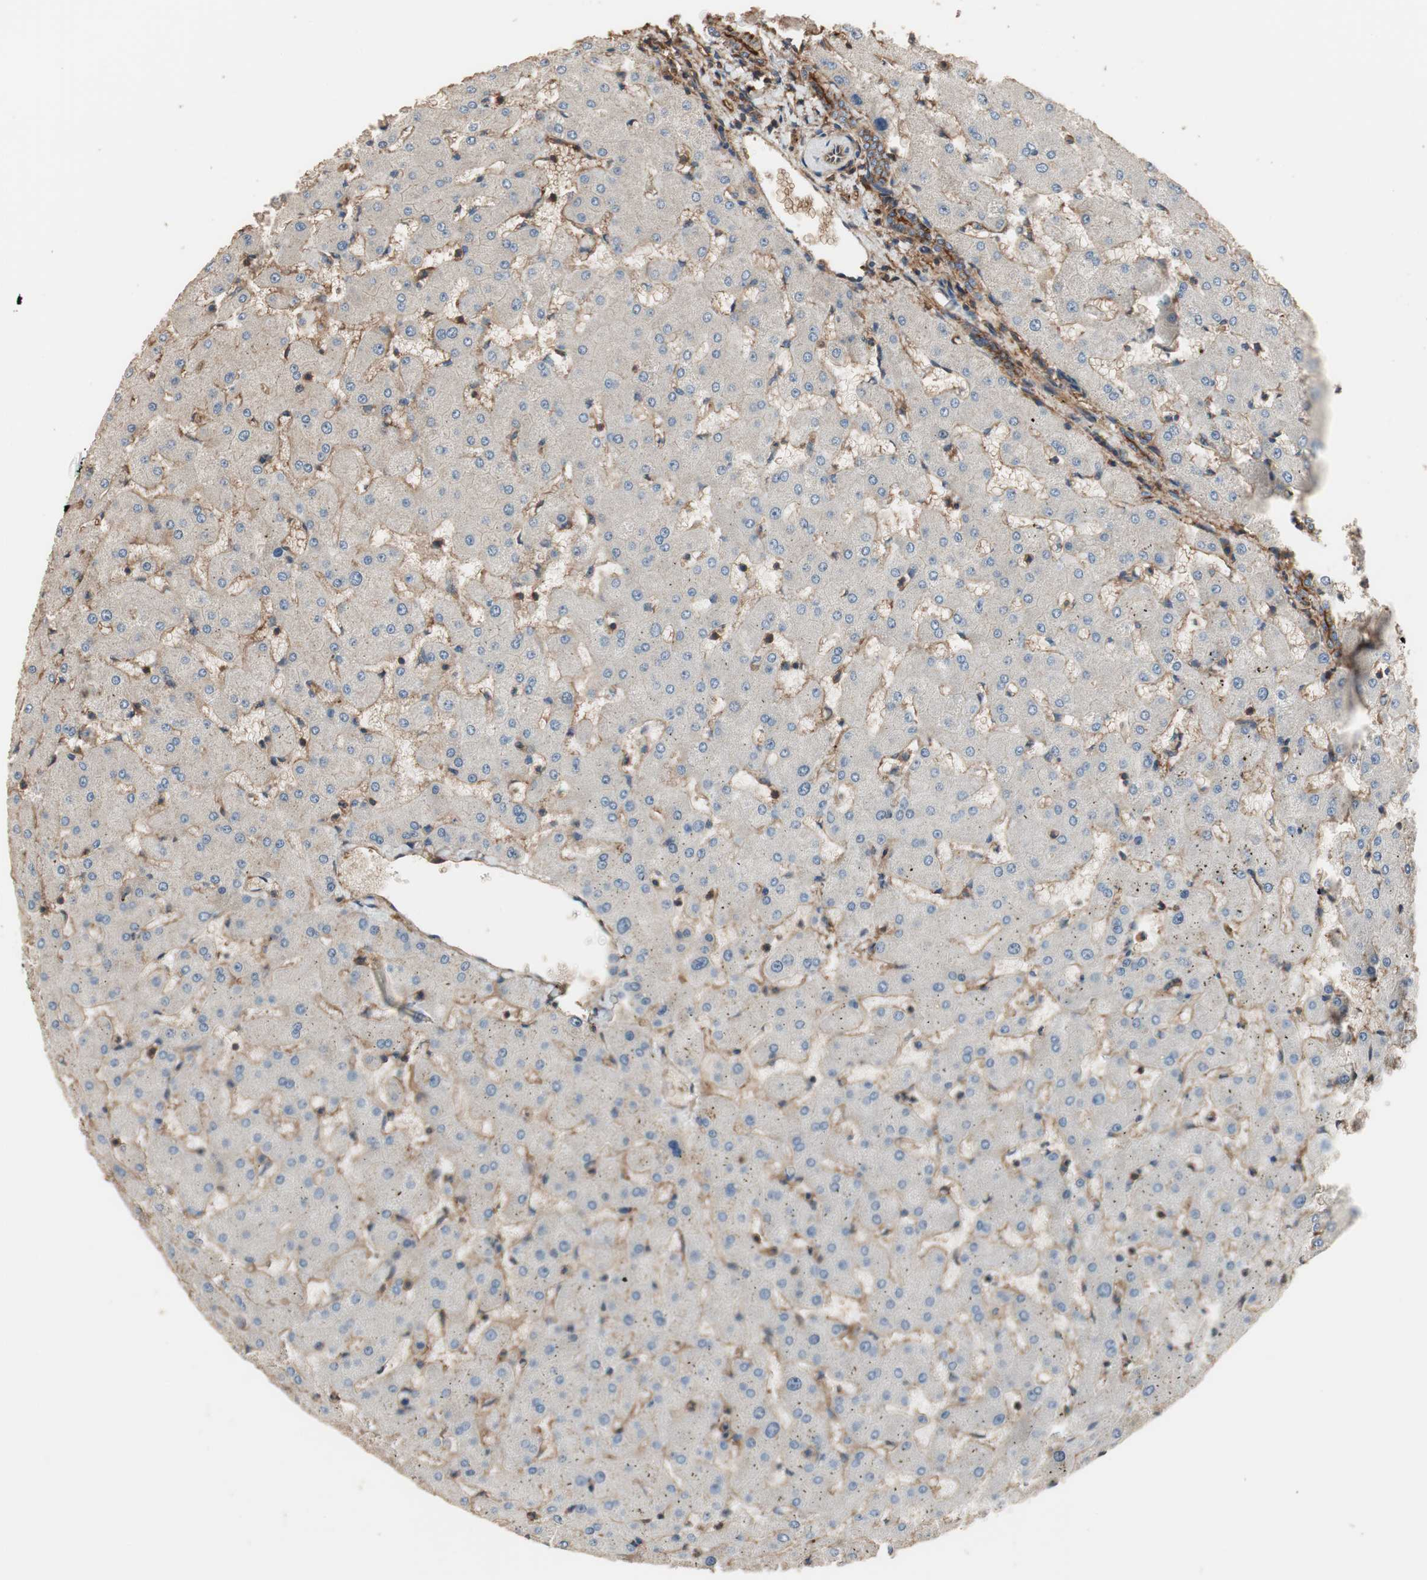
{"staining": {"intensity": "strong", "quantity": ">75%", "location": "cytoplasmic/membranous"}, "tissue": "liver", "cell_type": "Cholangiocytes", "image_type": "normal", "snomed": [{"axis": "morphology", "description": "Normal tissue, NOS"}, {"axis": "topography", "description": "Liver"}], "caption": "DAB (3,3'-diaminobenzidine) immunohistochemical staining of normal human liver exhibits strong cytoplasmic/membranous protein positivity in about >75% of cholangiocytes. (DAB (3,3'-diaminobenzidine) = brown stain, brightfield microscopy at high magnification).", "gene": "IL1RL1", "patient": {"sex": "female", "age": 63}}